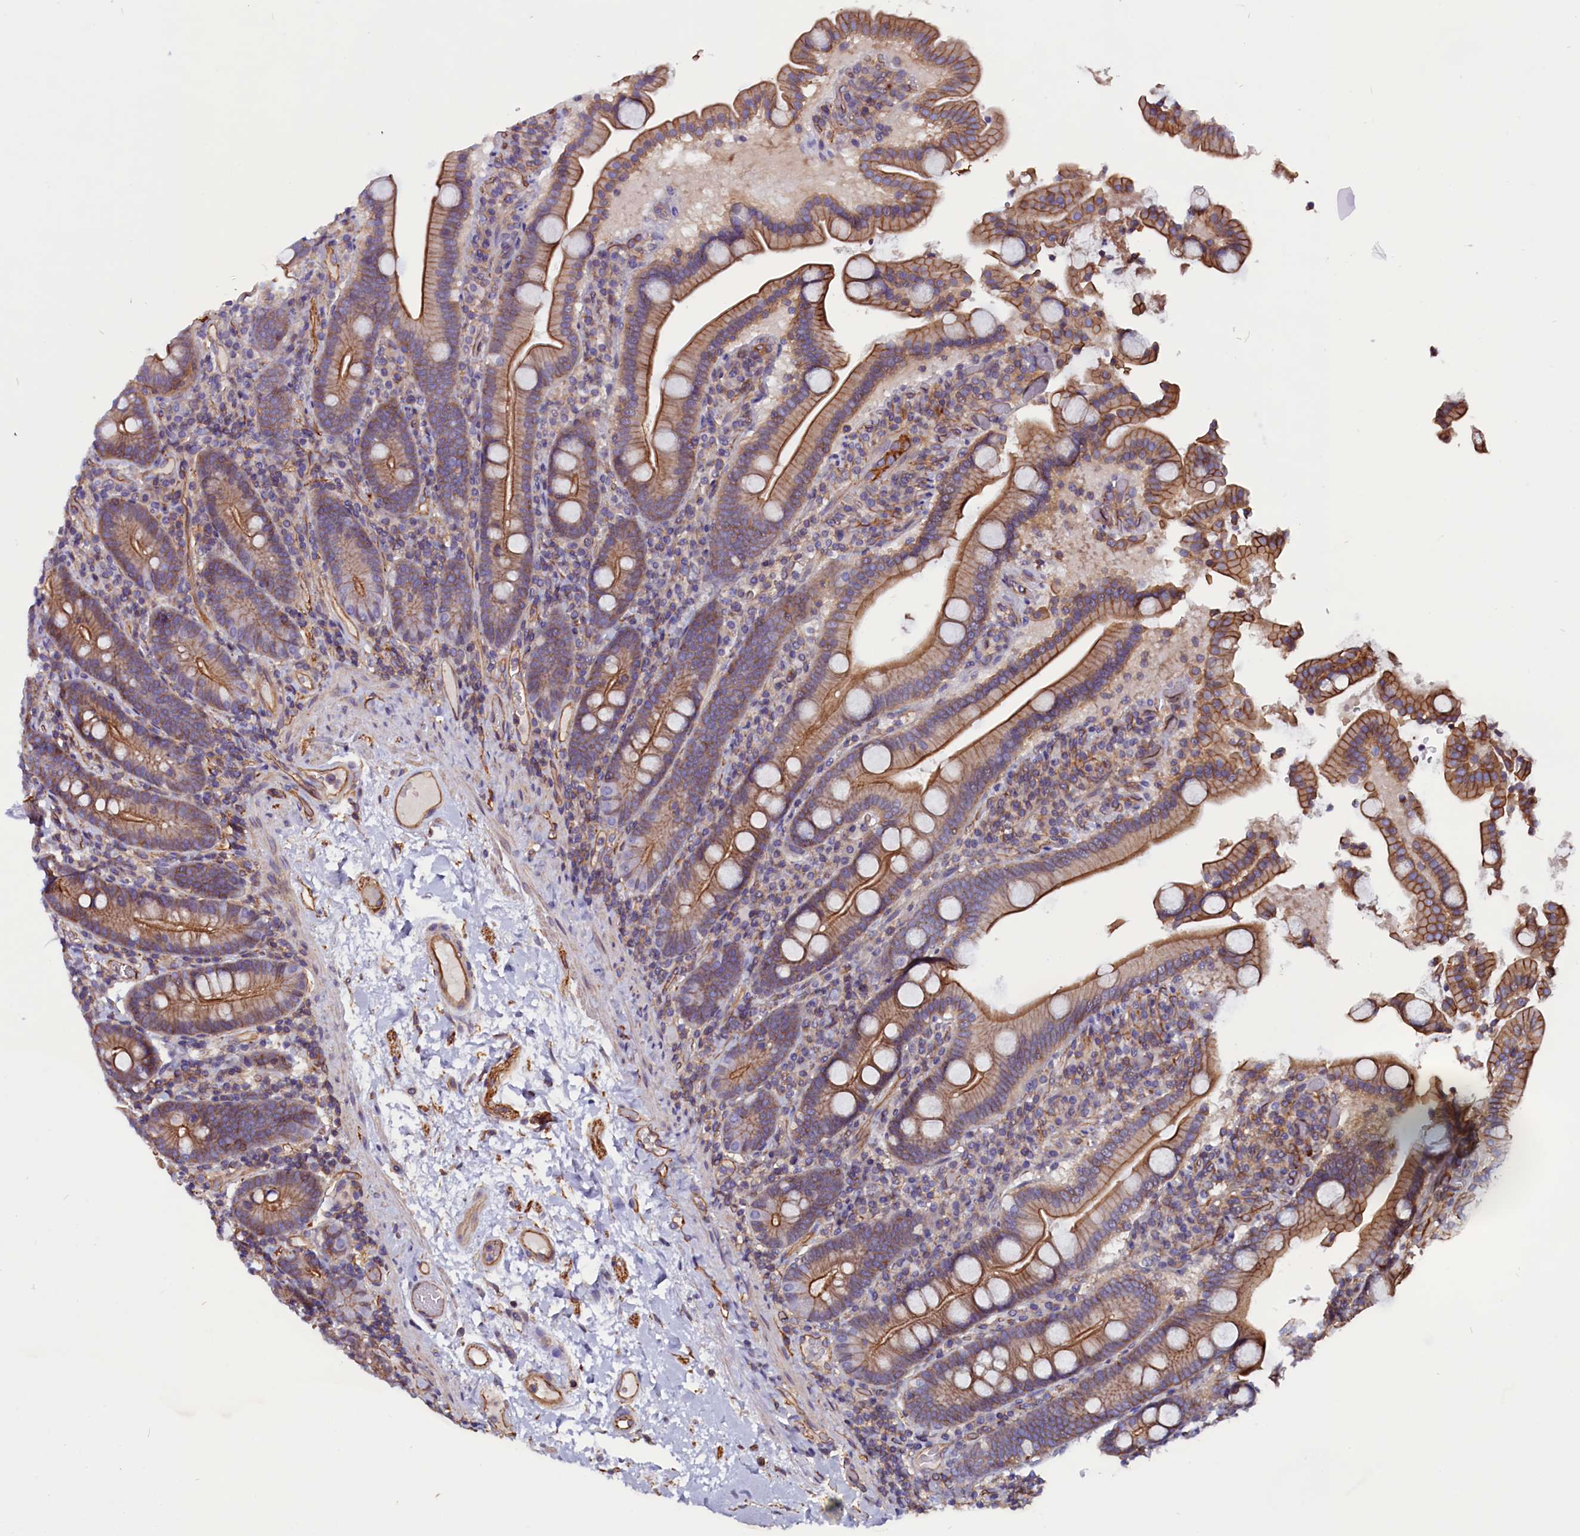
{"staining": {"intensity": "moderate", "quantity": ">75%", "location": "cytoplasmic/membranous"}, "tissue": "duodenum", "cell_type": "Glandular cells", "image_type": "normal", "snomed": [{"axis": "morphology", "description": "Normal tissue, NOS"}, {"axis": "topography", "description": "Duodenum"}], "caption": "A brown stain shows moderate cytoplasmic/membranous staining of a protein in glandular cells of normal human duodenum. Nuclei are stained in blue.", "gene": "ZNF749", "patient": {"sex": "male", "age": 55}}